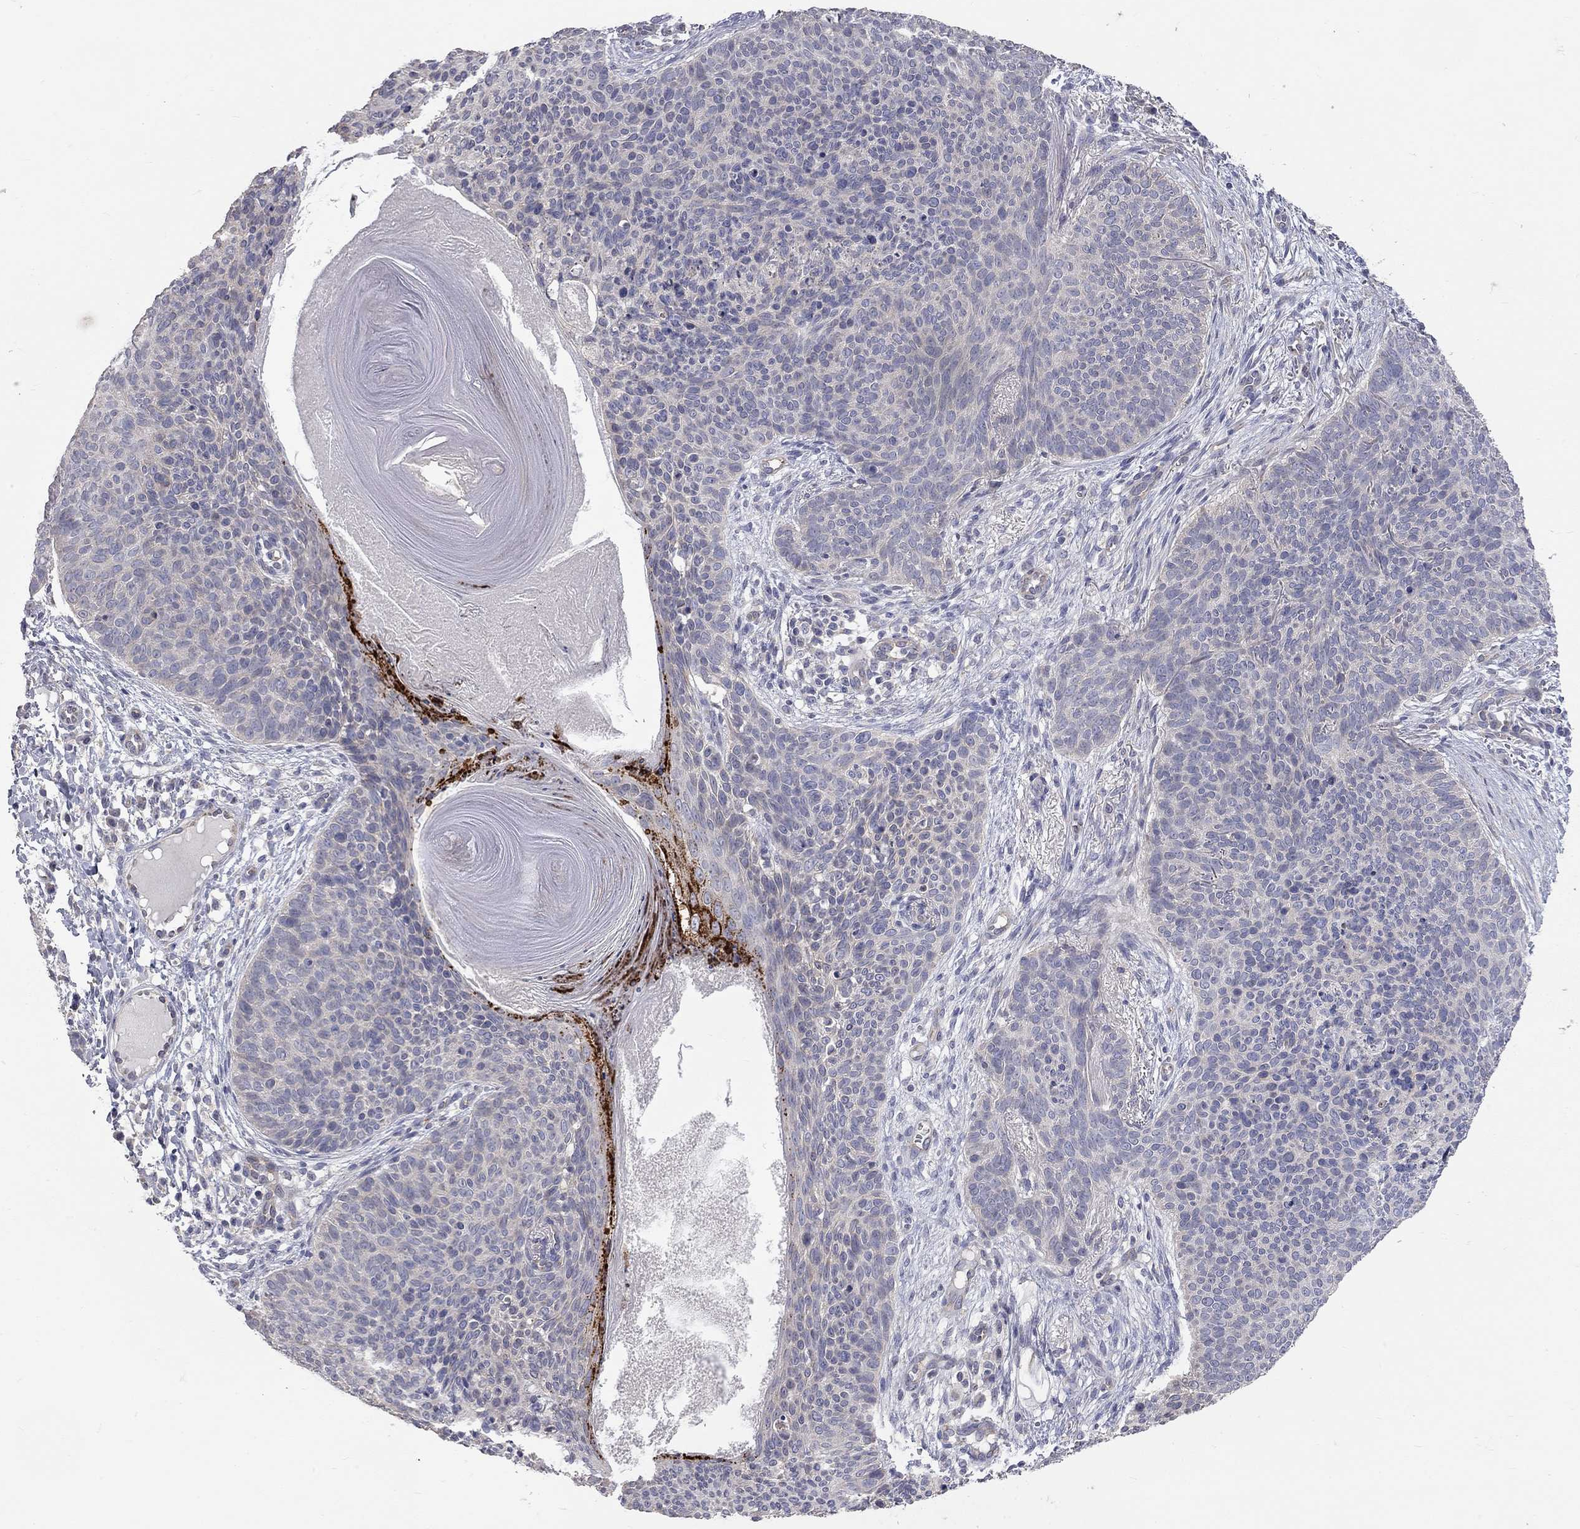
{"staining": {"intensity": "strong", "quantity": "<25%", "location": "cytoplasmic/membranous"}, "tissue": "skin cancer", "cell_type": "Tumor cells", "image_type": "cancer", "snomed": [{"axis": "morphology", "description": "Basal cell carcinoma"}, {"axis": "topography", "description": "Skin"}], "caption": "A high-resolution histopathology image shows immunohistochemistry (IHC) staining of skin cancer (basal cell carcinoma), which demonstrates strong cytoplasmic/membranous expression in about <25% of tumor cells. (DAB (3,3'-diaminobenzidine) = brown stain, brightfield microscopy at high magnification).", "gene": "OPRK1", "patient": {"sex": "male", "age": 64}}